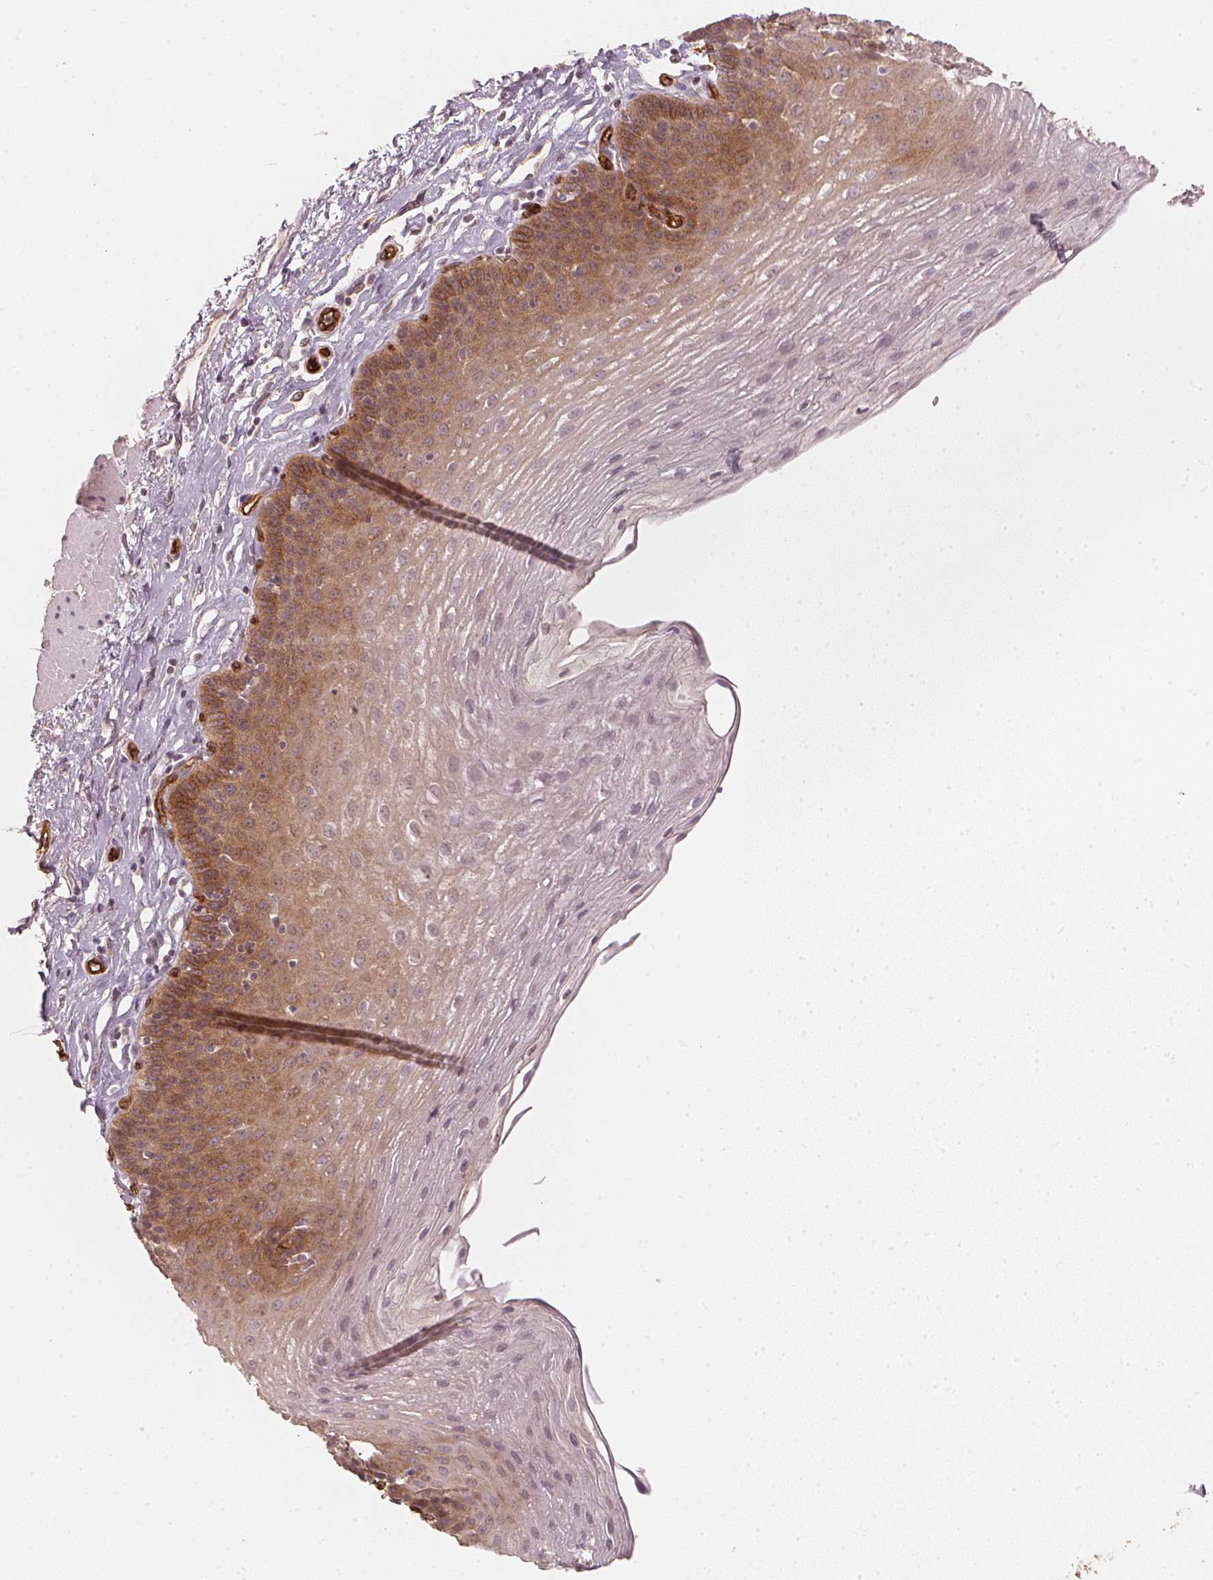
{"staining": {"intensity": "moderate", "quantity": "25%-75%", "location": "cytoplasmic/membranous"}, "tissue": "esophagus", "cell_type": "Squamous epithelial cells", "image_type": "normal", "snomed": [{"axis": "morphology", "description": "Normal tissue, NOS"}, {"axis": "topography", "description": "Esophagus"}], "caption": "IHC staining of normal esophagus, which exhibits medium levels of moderate cytoplasmic/membranous expression in approximately 25%-75% of squamous epithelial cells indicating moderate cytoplasmic/membranous protein staining. The staining was performed using DAB (3,3'-diaminobenzidine) (brown) for protein detection and nuclei were counterstained in hematoxylin (blue).", "gene": "CIB1", "patient": {"sex": "female", "age": 81}}